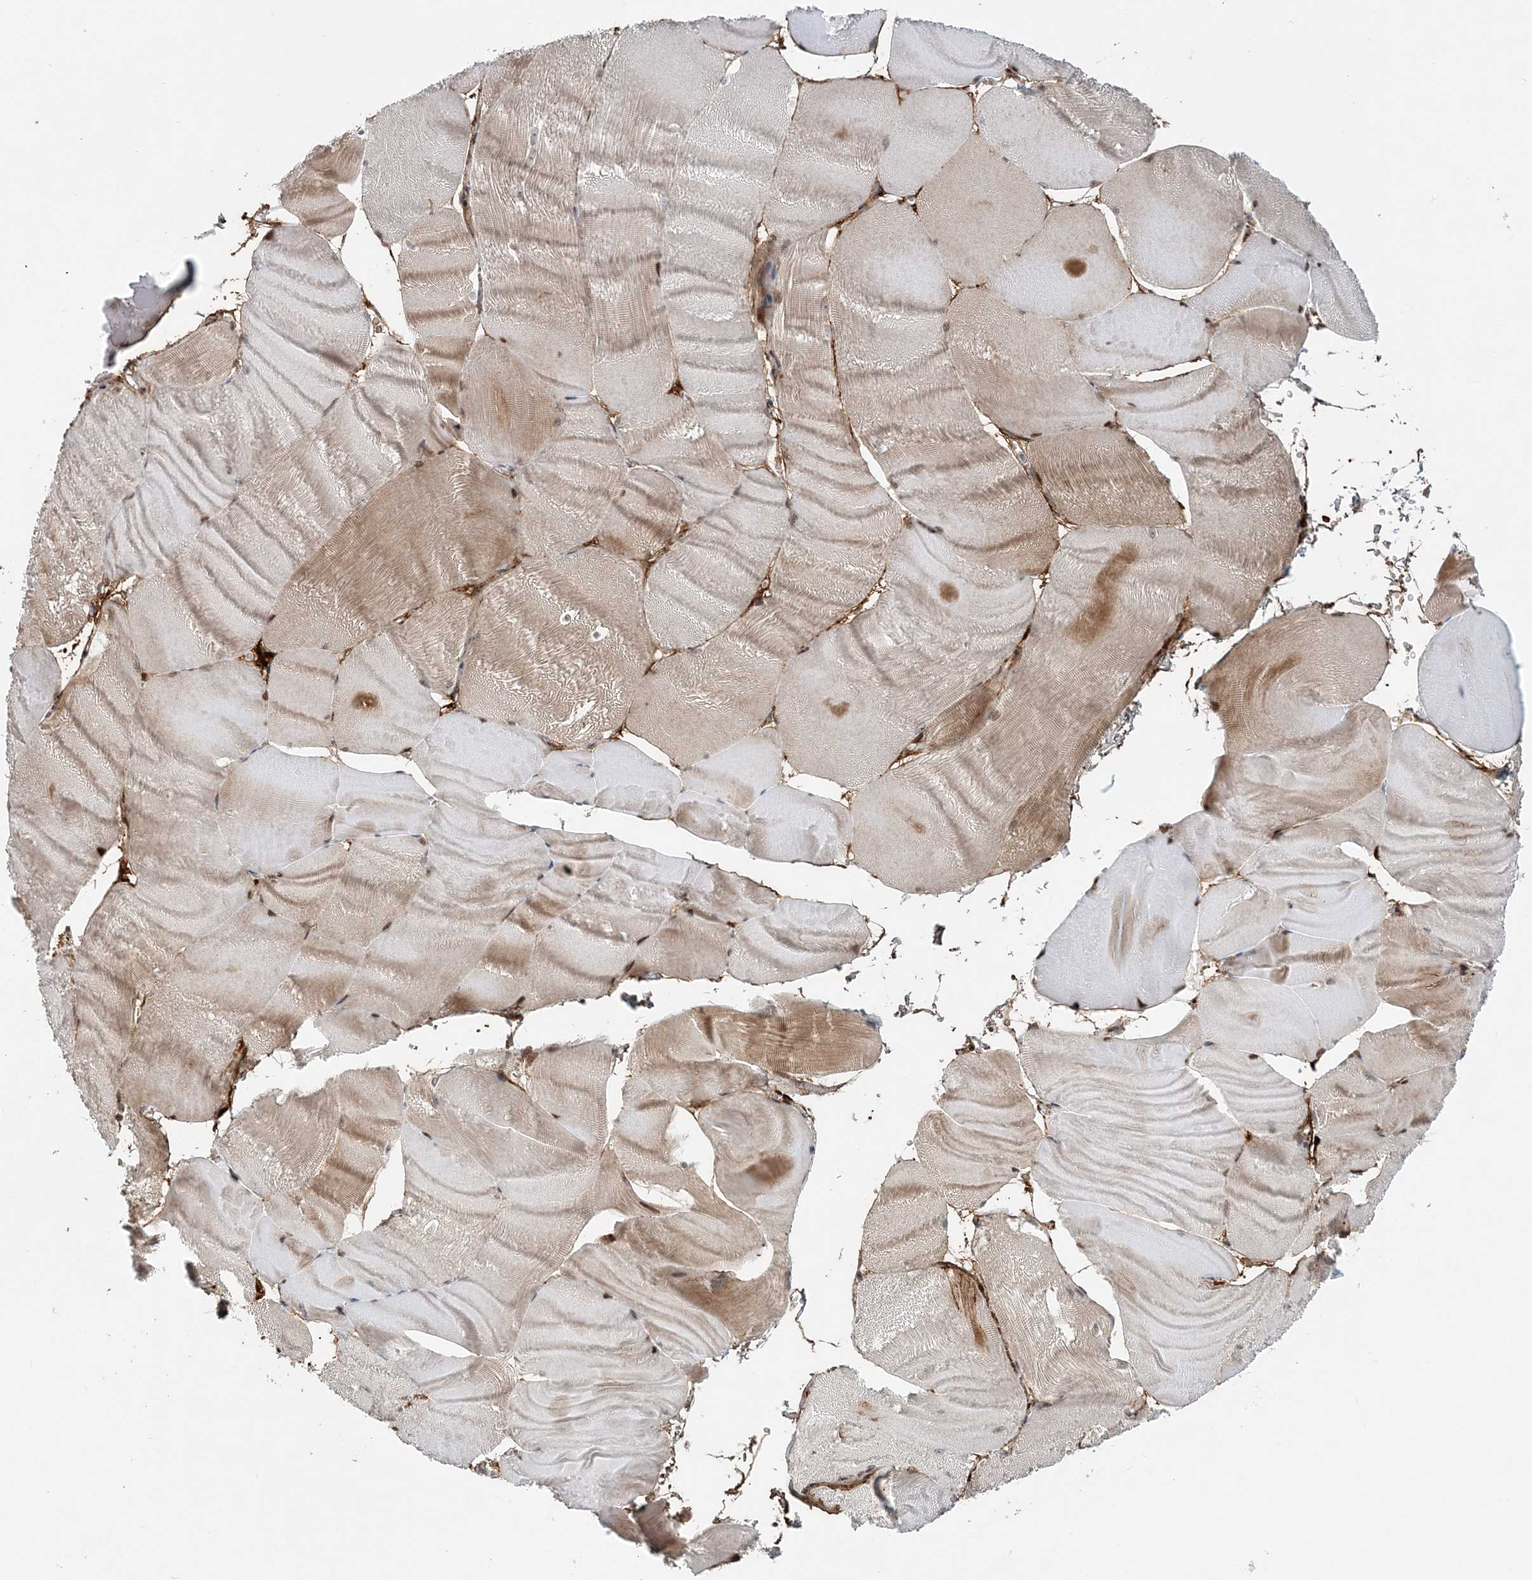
{"staining": {"intensity": "moderate", "quantity": "25%-75%", "location": "cytoplasmic/membranous,nuclear"}, "tissue": "skeletal muscle", "cell_type": "Myocytes", "image_type": "normal", "snomed": [{"axis": "morphology", "description": "Normal tissue, NOS"}, {"axis": "morphology", "description": "Basal cell carcinoma"}, {"axis": "topography", "description": "Skeletal muscle"}], "caption": "This image reveals unremarkable skeletal muscle stained with IHC to label a protein in brown. The cytoplasmic/membranous,nuclear of myocytes show moderate positivity for the protein. Nuclei are counter-stained blue.", "gene": "GEMIN5", "patient": {"sex": "female", "age": 64}}